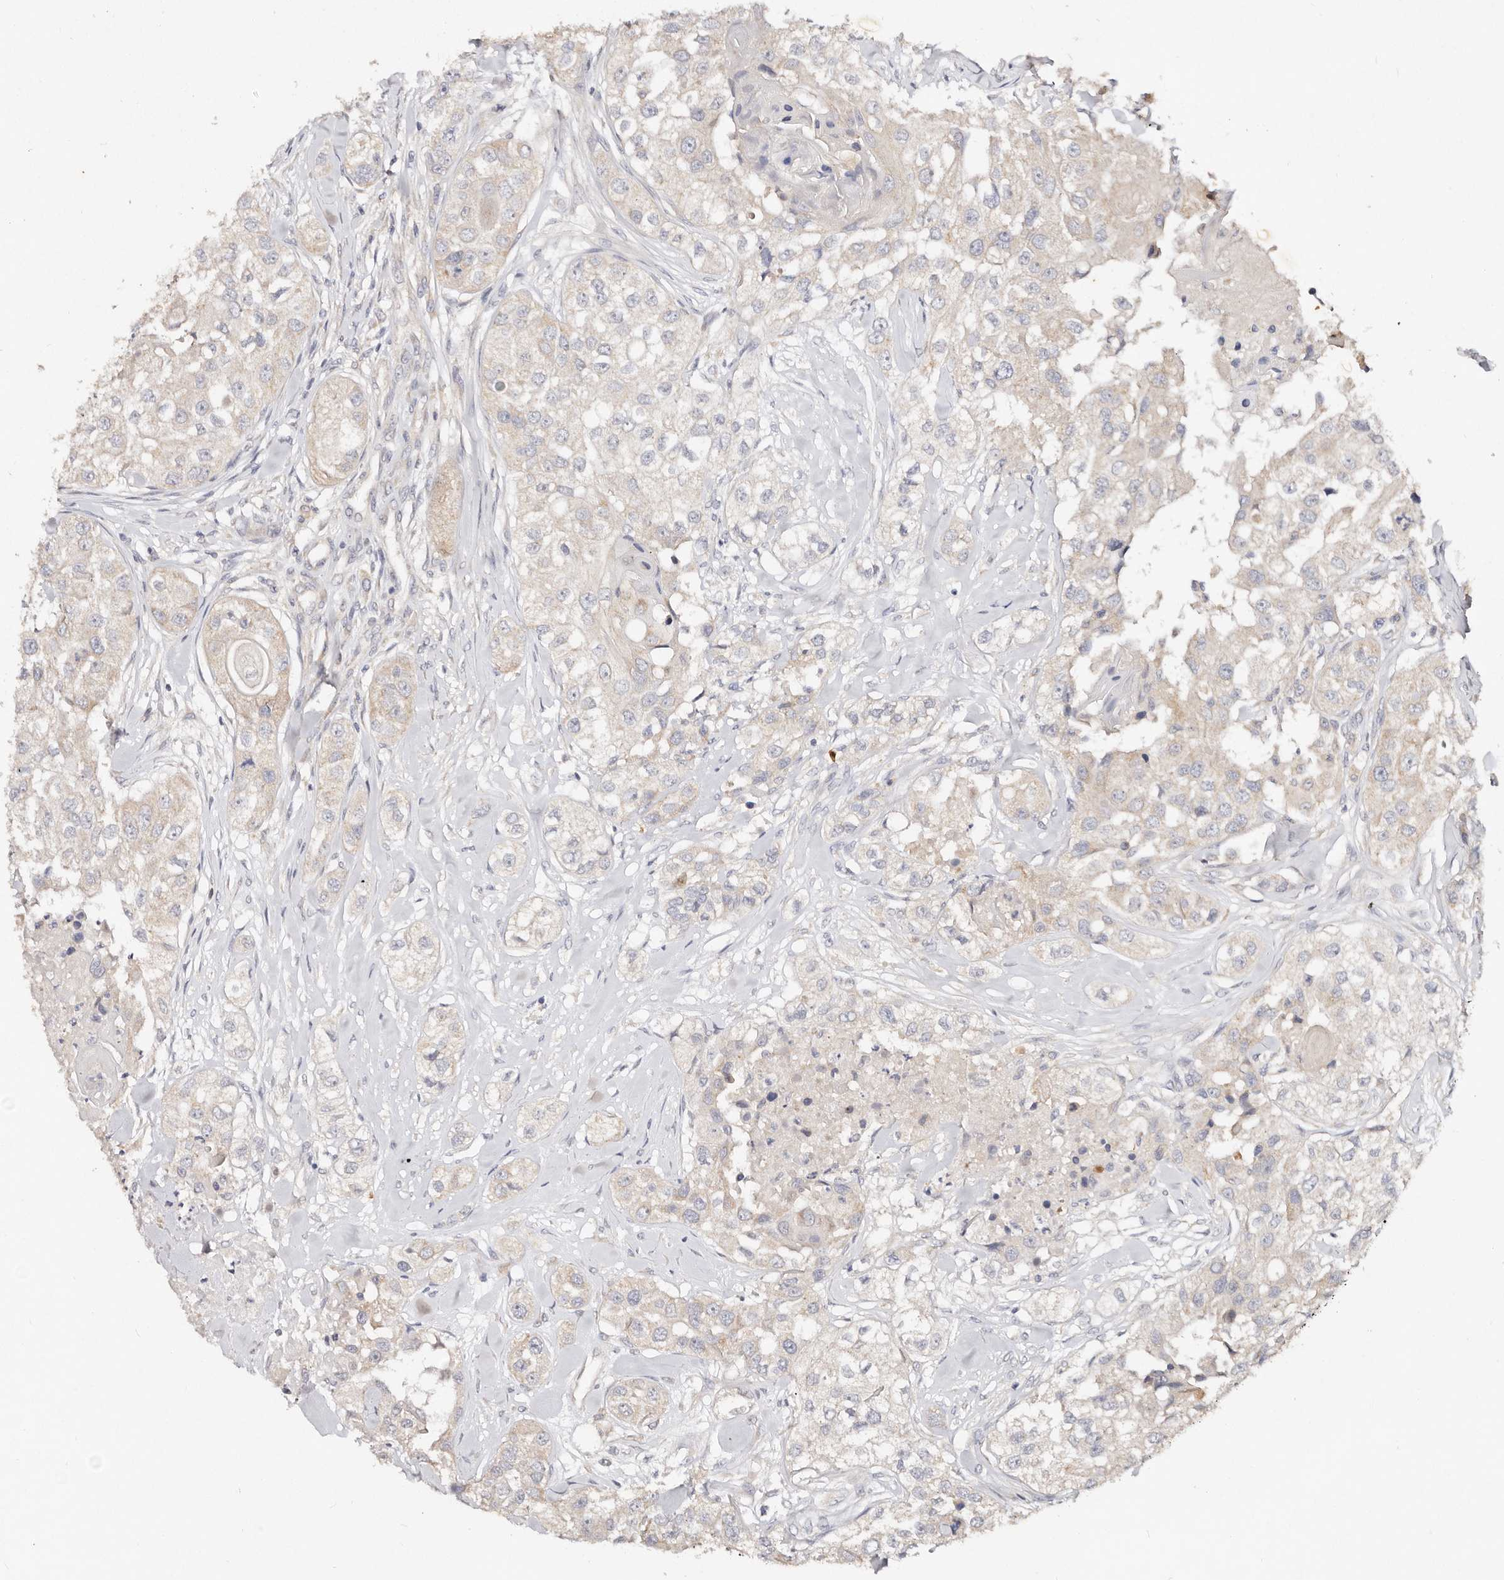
{"staining": {"intensity": "negative", "quantity": "none", "location": "none"}, "tissue": "head and neck cancer", "cell_type": "Tumor cells", "image_type": "cancer", "snomed": [{"axis": "morphology", "description": "Normal tissue, NOS"}, {"axis": "morphology", "description": "Squamous cell carcinoma, NOS"}, {"axis": "topography", "description": "Skeletal muscle"}, {"axis": "topography", "description": "Head-Neck"}], "caption": "The photomicrograph displays no significant positivity in tumor cells of head and neck cancer (squamous cell carcinoma).", "gene": "VIPAS39", "patient": {"sex": "male", "age": 51}}